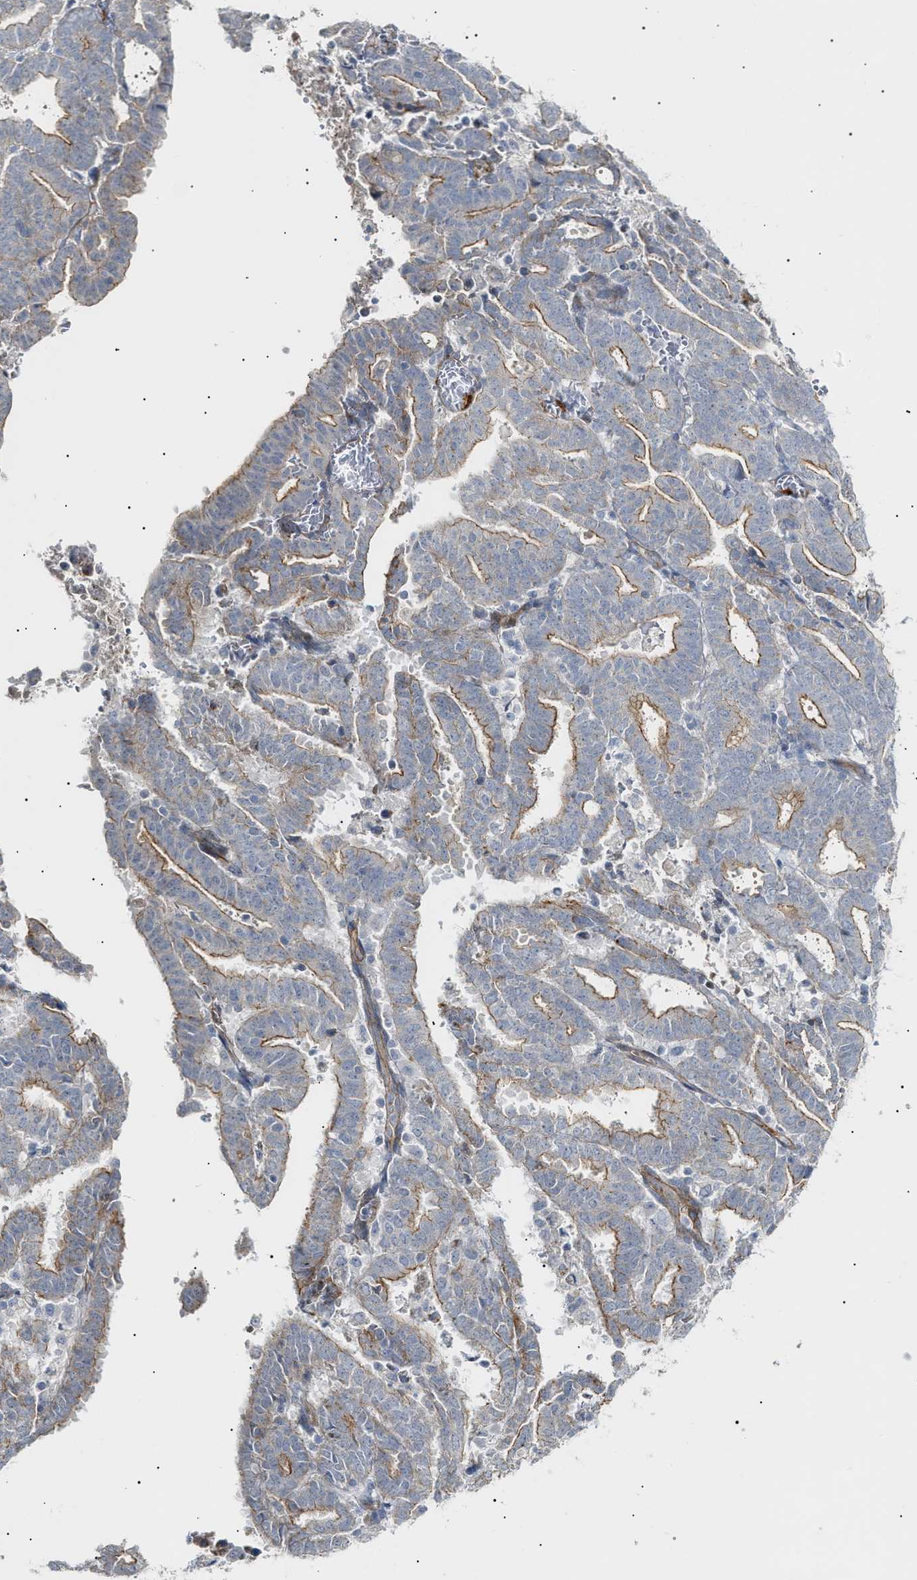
{"staining": {"intensity": "moderate", "quantity": "25%-75%", "location": "cytoplasmic/membranous"}, "tissue": "endometrial cancer", "cell_type": "Tumor cells", "image_type": "cancer", "snomed": [{"axis": "morphology", "description": "Adenocarcinoma, NOS"}, {"axis": "topography", "description": "Uterus"}], "caption": "Immunohistochemical staining of endometrial cancer demonstrates medium levels of moderate cytoplasmic/membranous positivity in about 25%-75% of tumor cells.", "gene": "ZFHX2", "patient": {"sex": "female", "age": 83}}